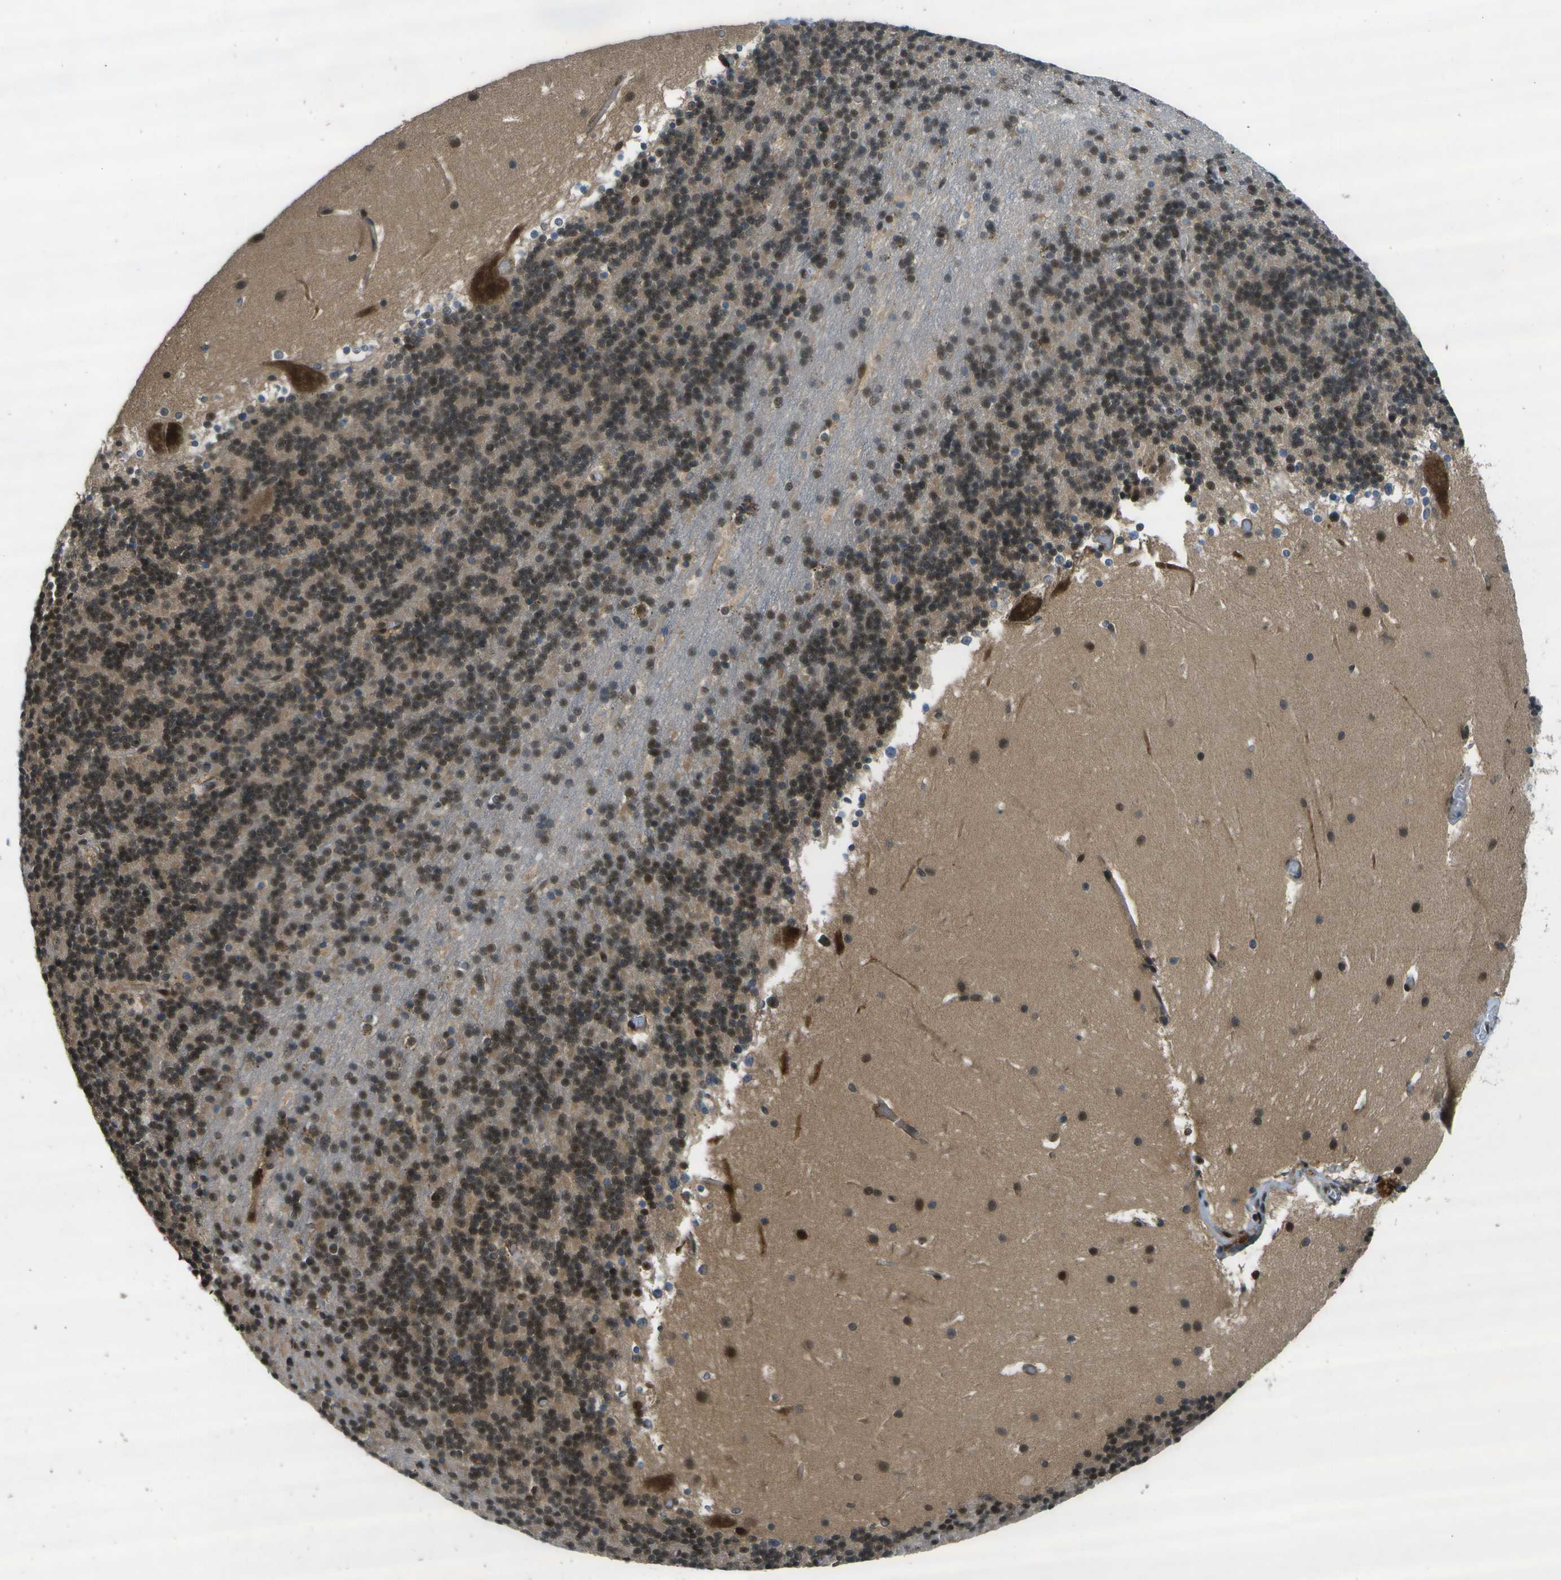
{"staining": {"intensity": "strong", "quantity": "25%-75%", "location": "nuclear"}, "tissue": "cerebellum", "cell_type": "Cells in granular layer", "image_type": "normal", "snomed": [{"axis": "morphology", "description": "Normal tissue, NOS"}, {"axis": "topography", "description": "Cerebellum"}], "caption": "Immunohistochemistry (DAB (3,3'-diaminobenzidine)) staining of benign cerebellum reveals strong nuclear protein staining in about 25%-75% of cells in granular layer. (DAB (3,3'-diaminobenzidine) IHC with brightfield microscopy, high magnification).", "gene": "GANC", "patient": {"sex": "male", "age": 45}}